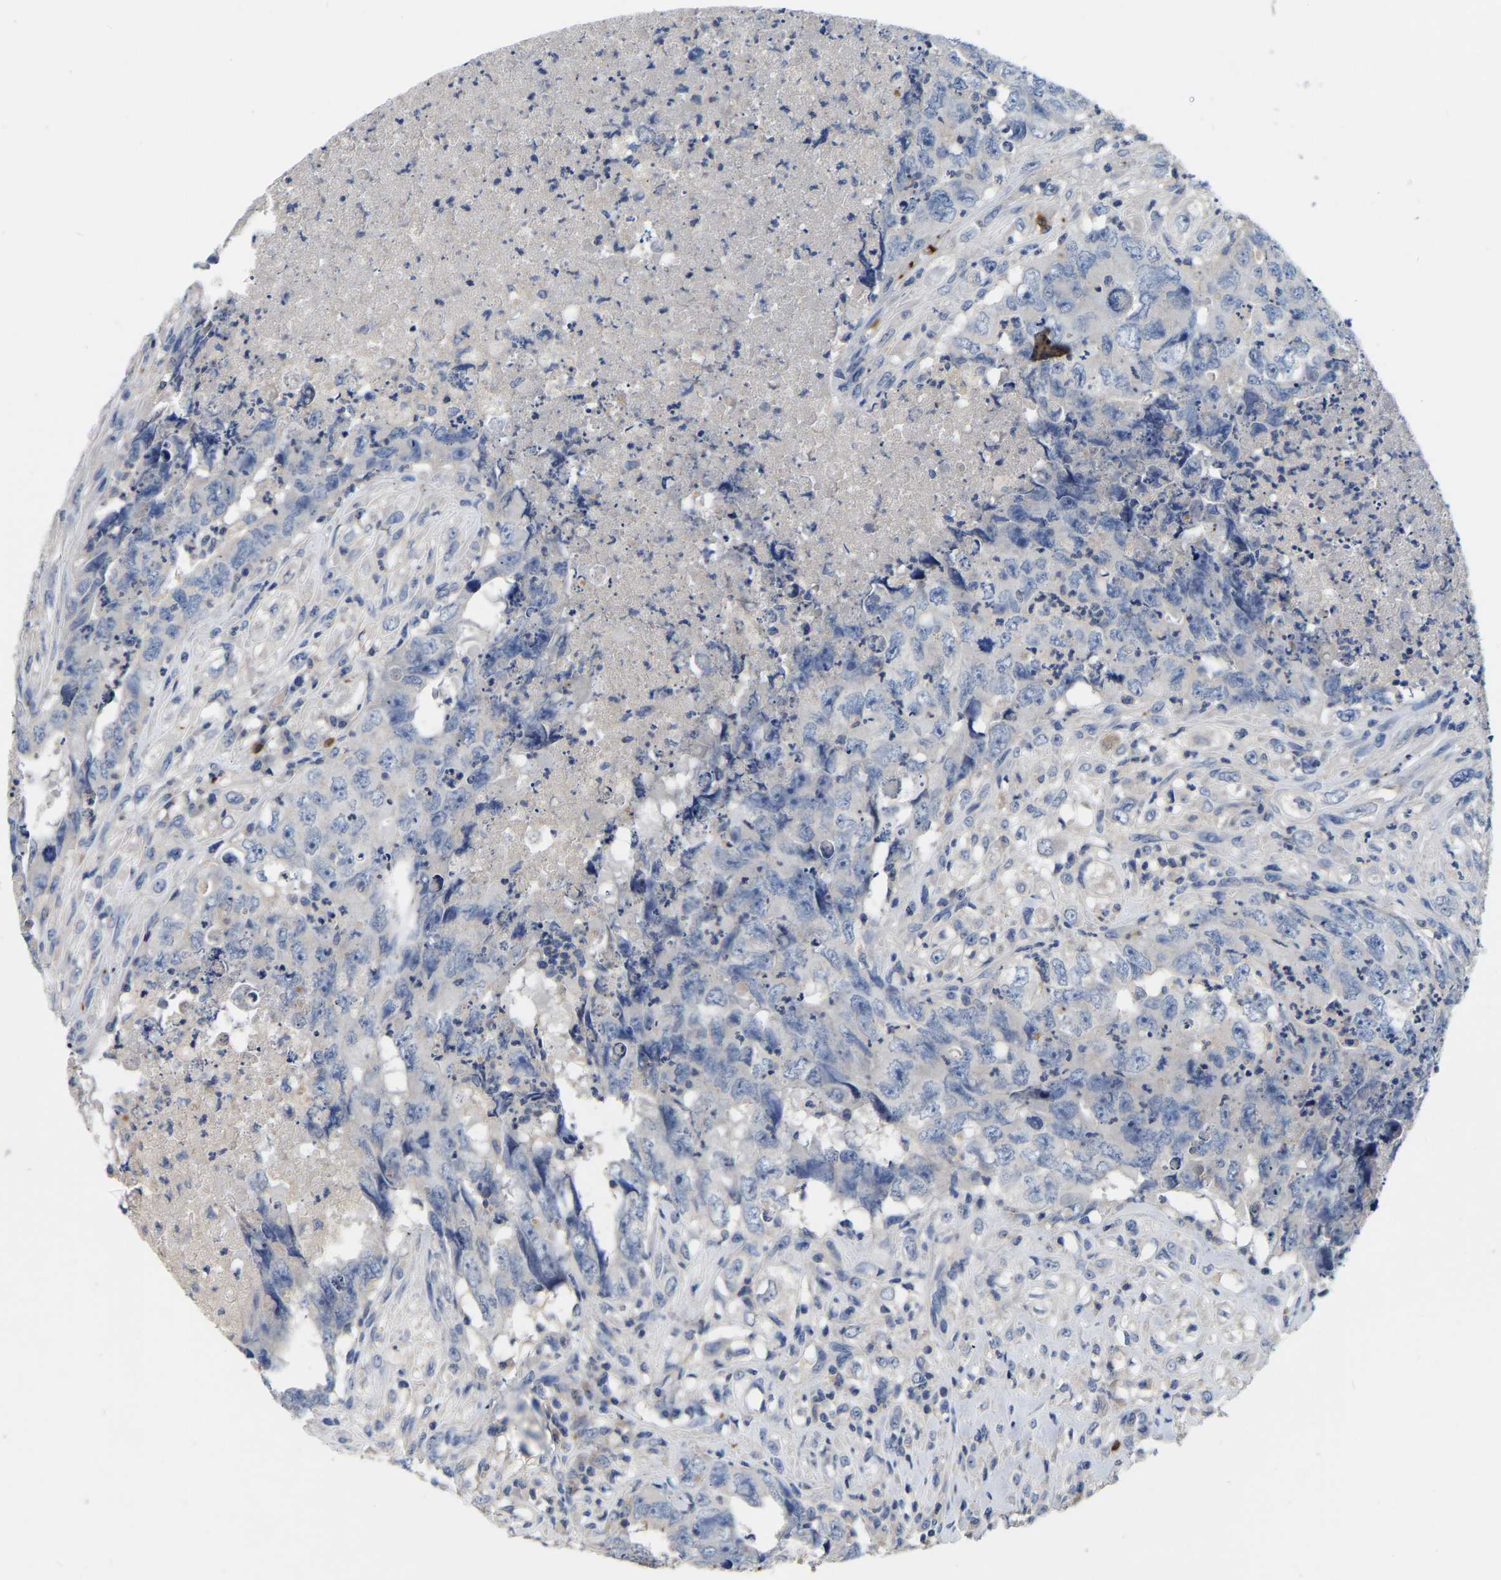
{"staining": {"intensity": "negative", "quantity": "none", "location": "none"}, "tissue": "testis cancer", "cell_type": "Tumor cells", "image_type": "cancer", "snomed": [{"axis": "morphology", "description": "Carcinoma, Embryonal, NOS"}, {"axis": "topography", "description": "Testis"}], "caption": "High magnification brightfield microscopy of testis cancer stained with DAB (3,3'-diaminobenzidine) (brown) and counterstained with hematoxylin (blue): tumor cells show no significant expression. (DAB (3,3'-diaminobenzidine) immunohistochemistry, high magnification).", "gene": "RAB27B", "patient": {"sex": "male", "age": 32}}